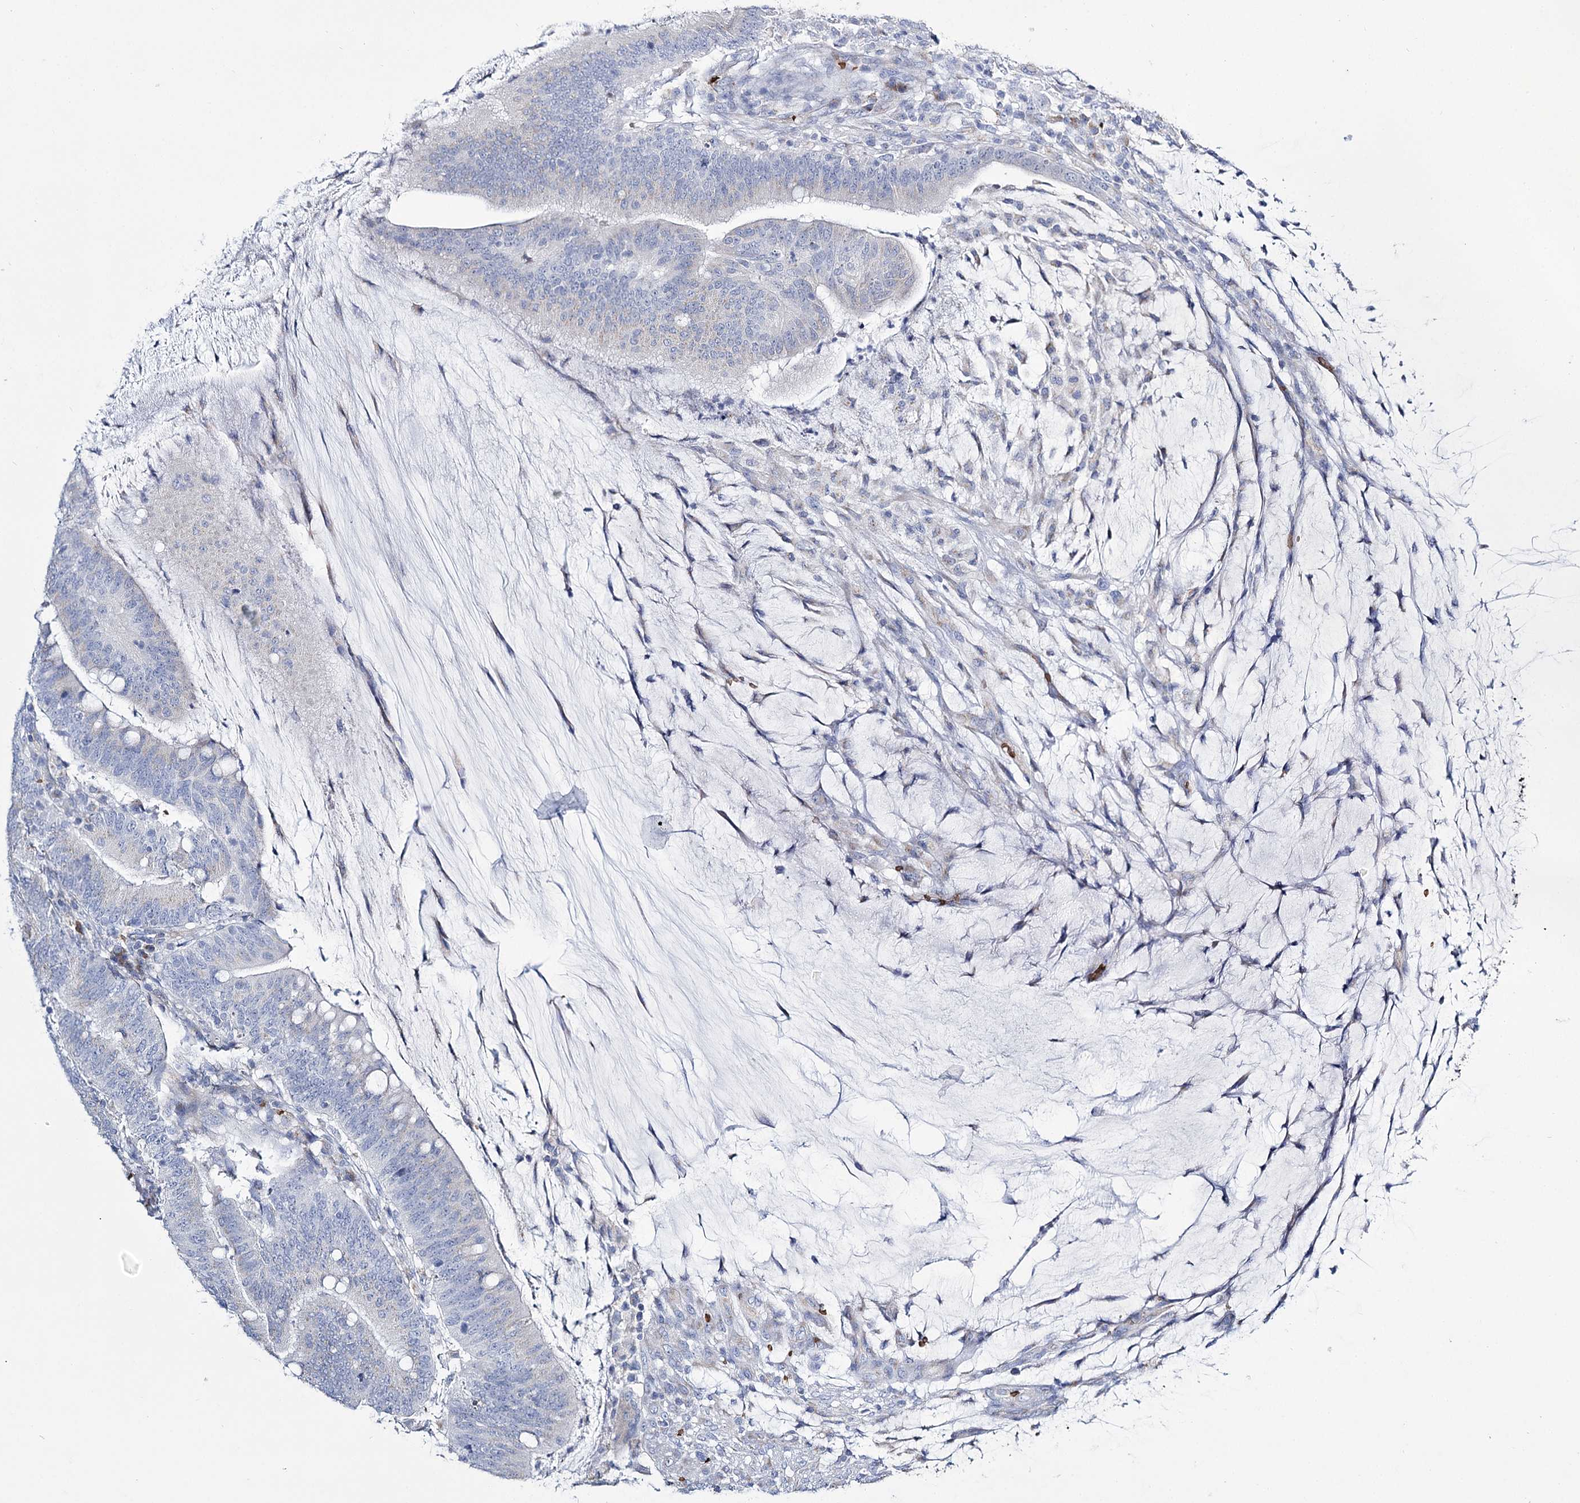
{"staining": {"intensity": "negative", "quantity": "none", "location": "none"}, "tissue": "colorectal cancer", "cell_type": "Tumor cells", "image_type": "cancer", "snomed": [{"axis": "morphology", "description": "Adenocarcinoma, NOS"}, {"axis": "topography", "description": "Colon"}], "caption": "IHC histopathology image of human colorectal cancer (adenocarcinoma) stained for a protein (brown), which shows no staining in tumor cells.", "gene": "GBF1", "patient": {"sex": "female", "age": 66}}